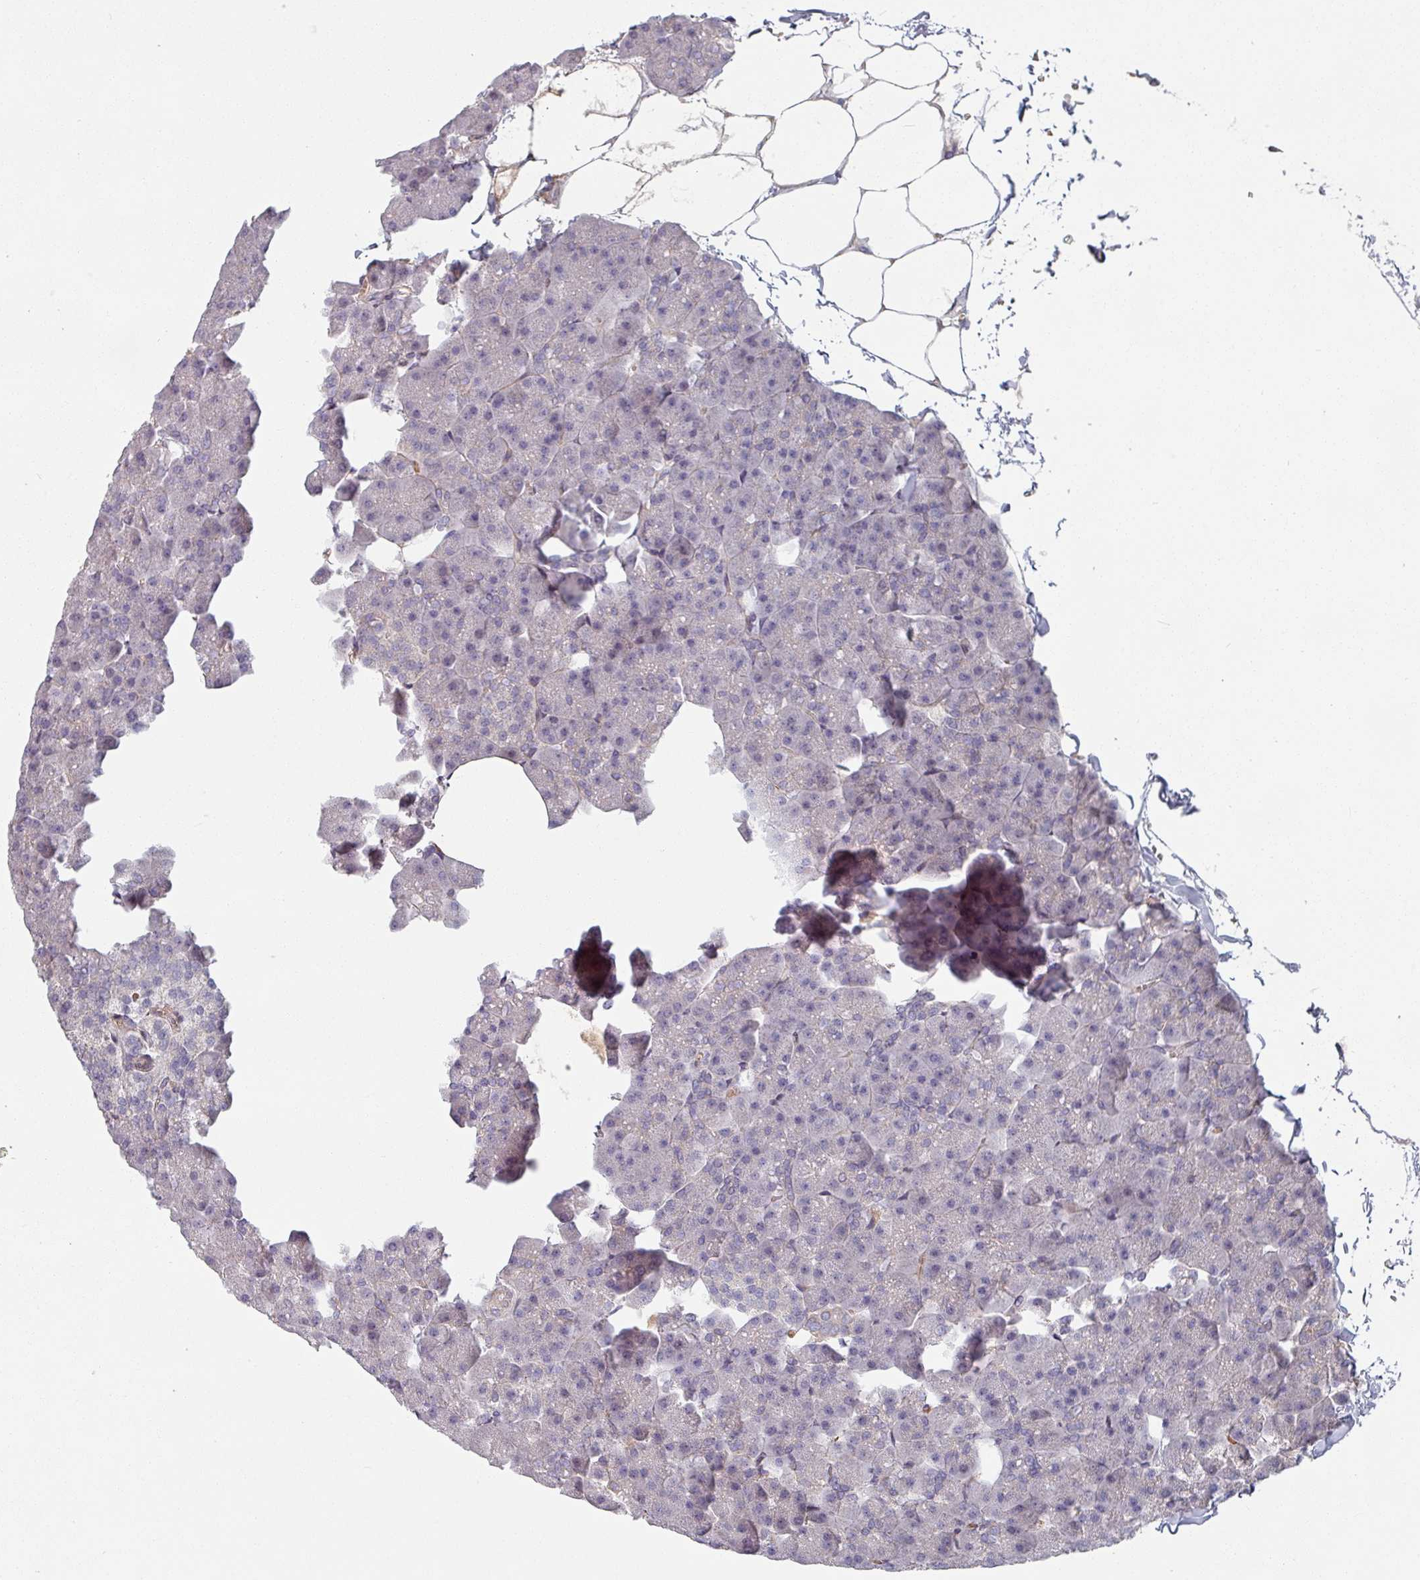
{"staining": {"intensity": "negative", "quantity": "none", "location": "none"}, "tissue": "pancreas", "cell_type": "Exocrine glandular cells", "image_type": "normal", "snomed": [{"axis": "morphology", "description": "Normal tissue, NOS"}, {"axis": "topography", "description": "Pancreas"}], "caption": "This histopathology image is of benign pancreas stained with immunohistochemistry to label a protein in brown with the nuclei are counter-stained blue. There is no staining in exocrine glandular cells. (DAB (3,3'-diaminobenzidine) IHC with hematoxylin counter stain).", "gene": "C4BPB", "patient": {"sex": "male", "age": 35}}